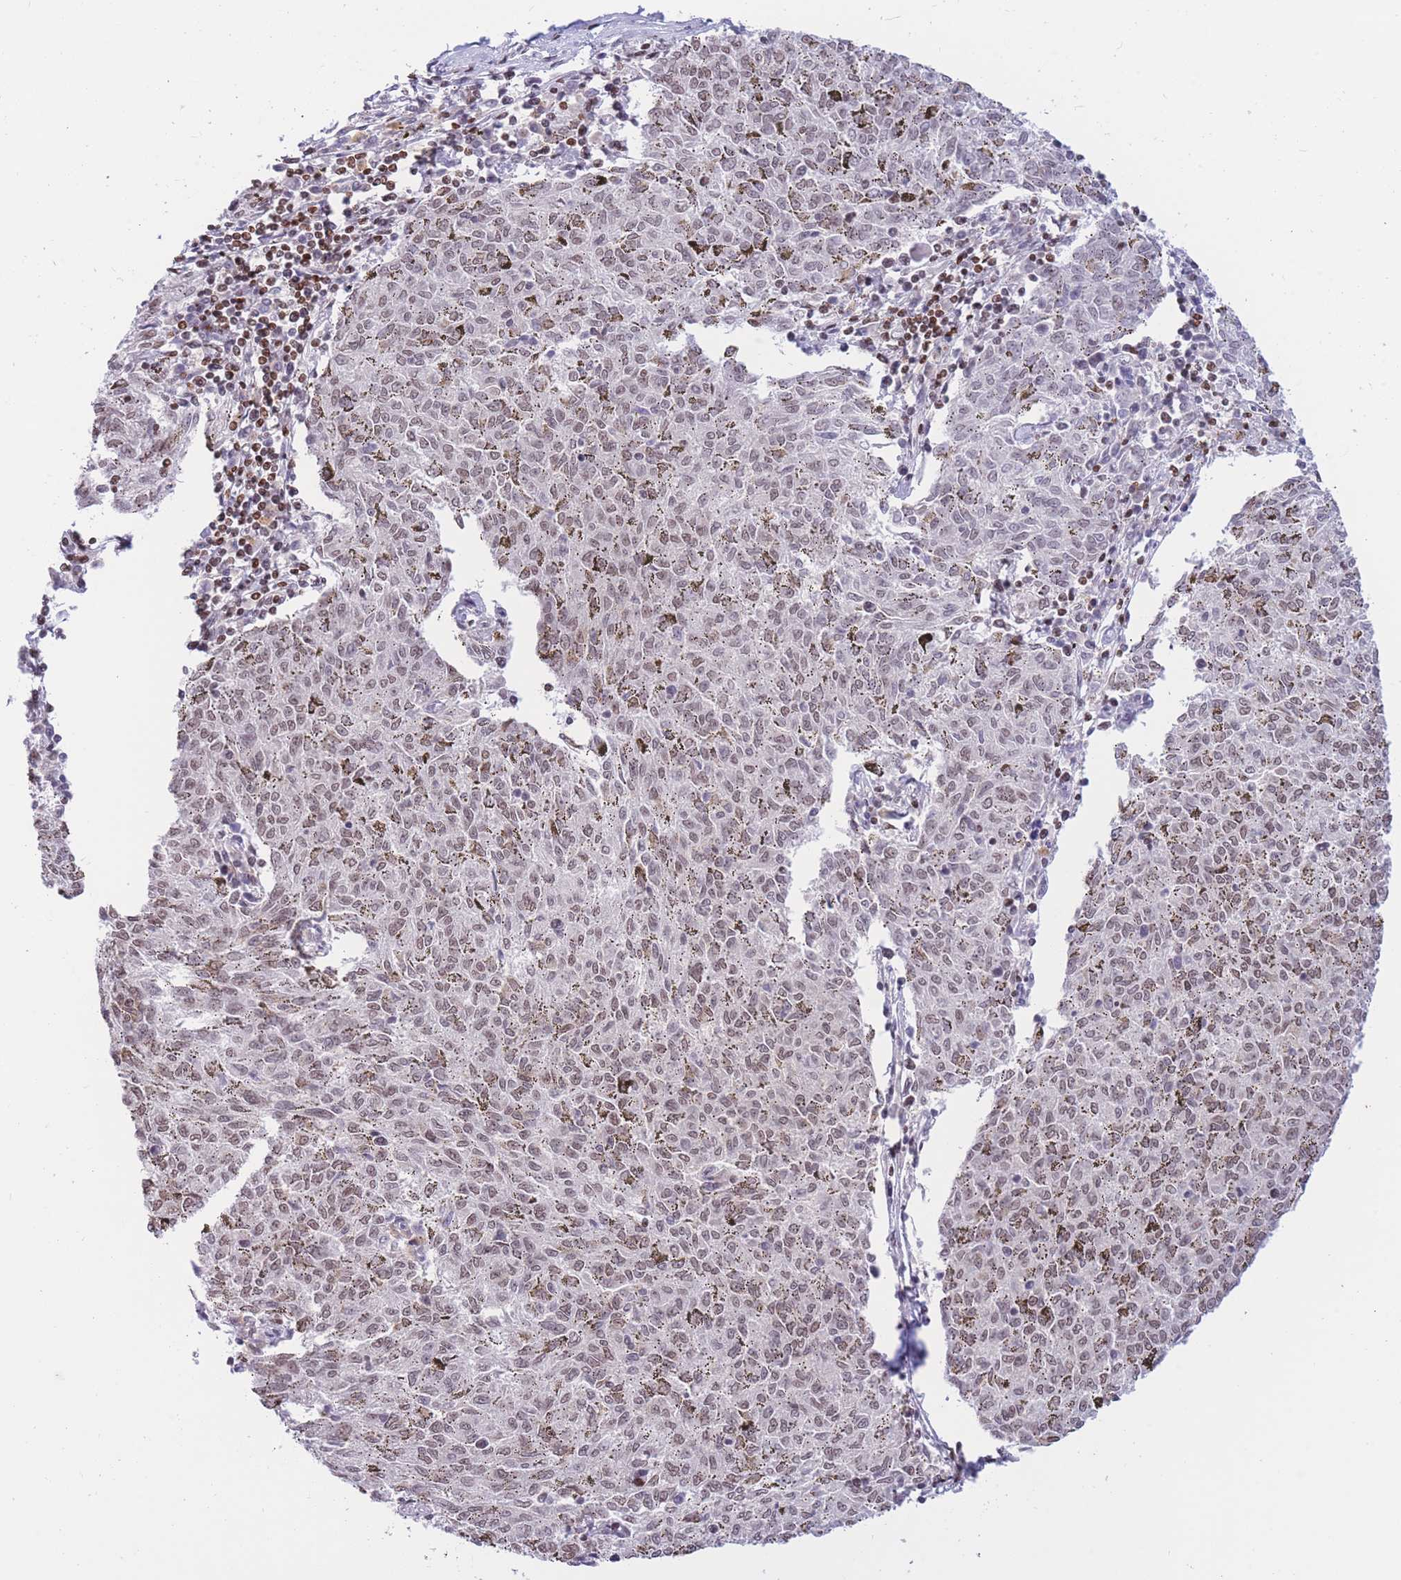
{"staining": {"intensity": "weak", "quantity": ">75%", "location": "nuclear"}, "tissue": "melanoma", "cell_type": "Tumor cells", "image_type": "cancer", "snomed": [{"axis": "morphology", "description": "Malignant melanoma, NOS"}, {"axis": "topography", "description": "Skin"}], "caption": "About >75% of tumor cells in human melanoma reveal weak nuclear protein positivity as visualized by brown immunohistochemical staining.", "gene": "HMGN1", "patient": {"sex": "female", "age": 72}}